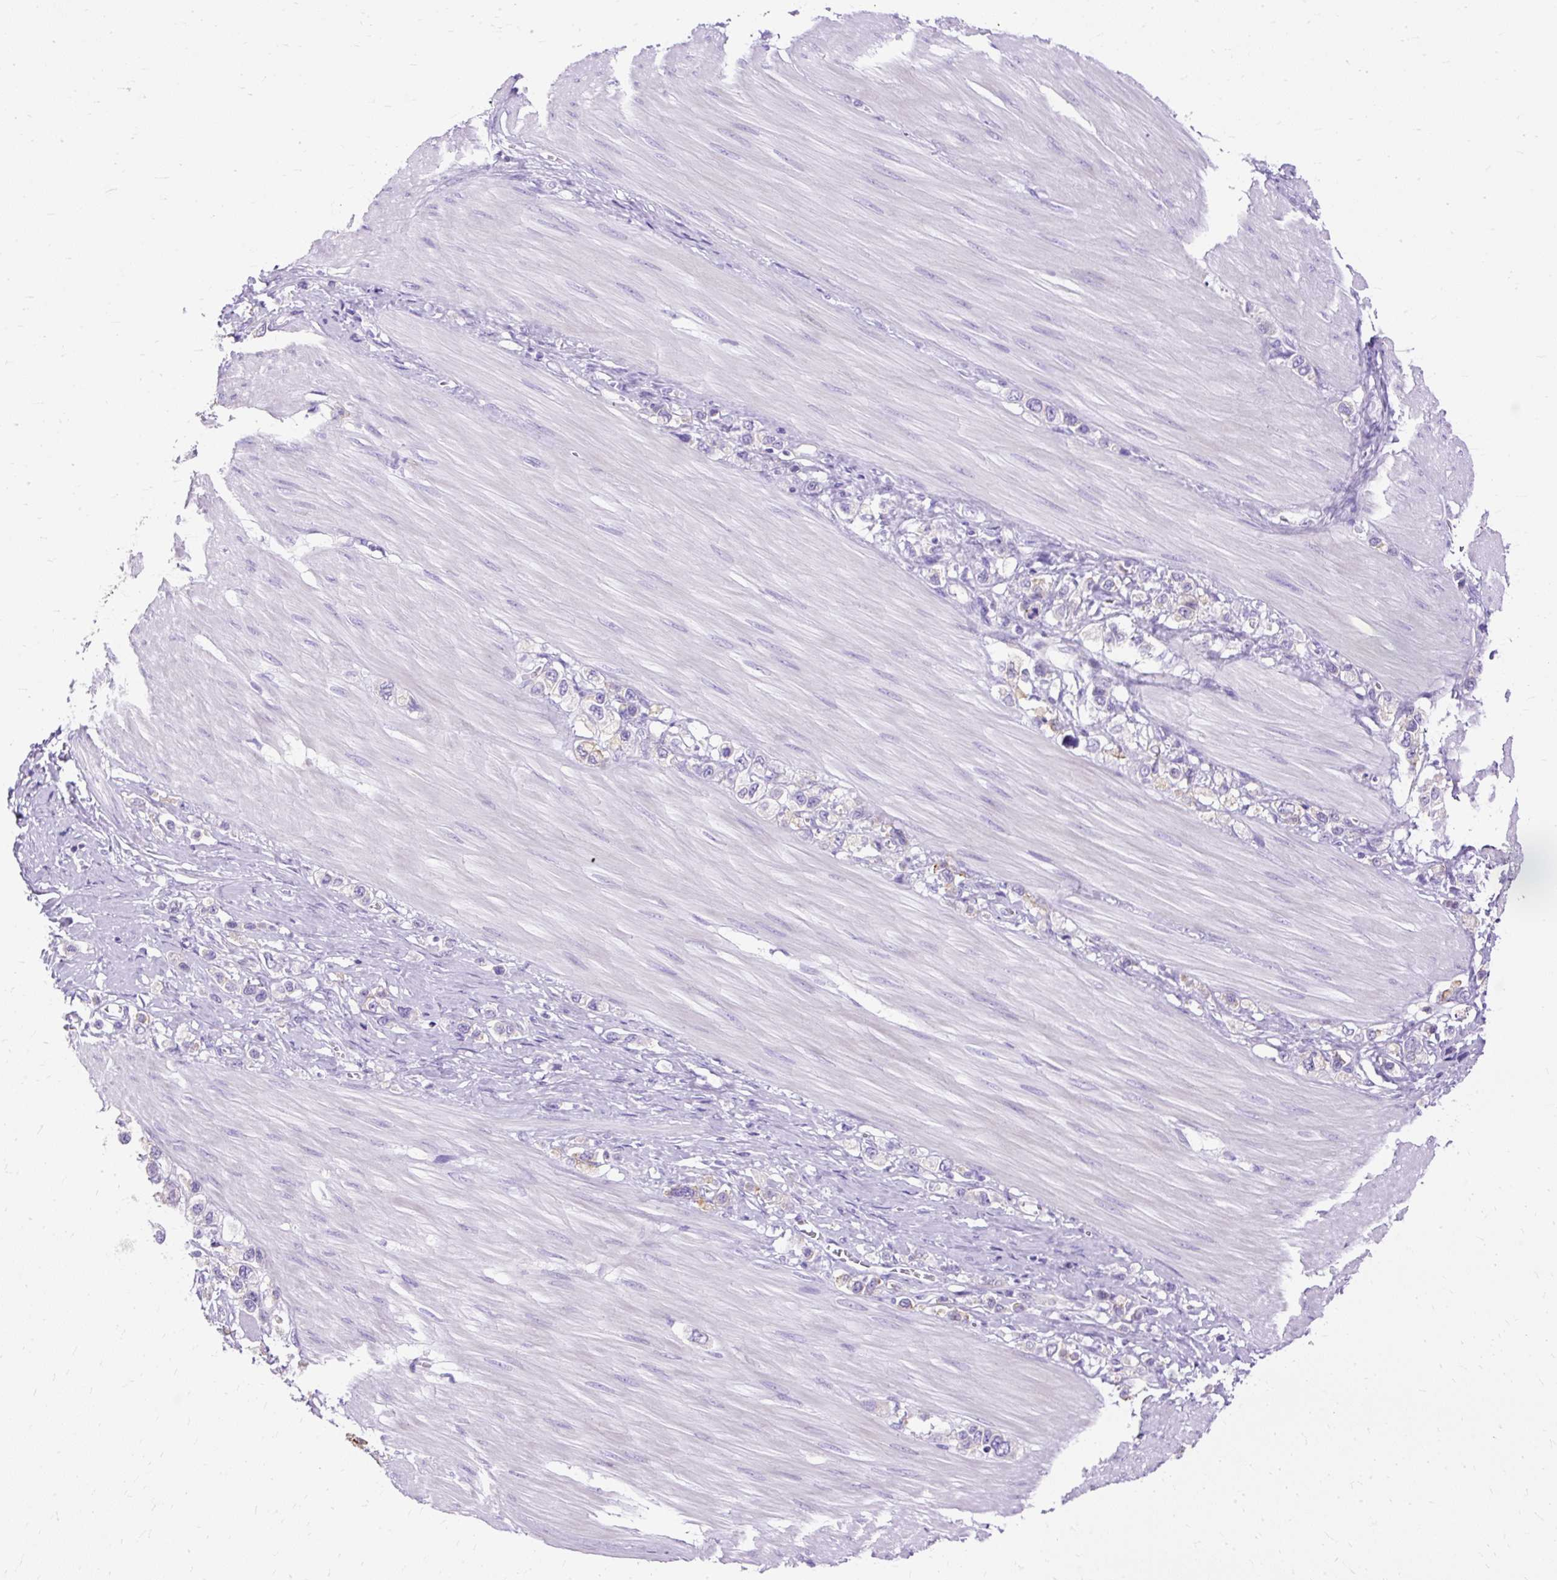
{"staining": {"intensity": "negative", "quantity": "none", "location": "none"}, "tissue": "stomach cancer", "cell_type": "Tumor cells", "image_type": "cancer", "snomed": [{"axis": "morphology", "description": "Adenocarcinoma, NOS"}, {"axis": "topography", "description": "Stomach"}], "caption": "Immunohistochemistry (IHC) photomicrograph of human stomach adenocarcinoma stained for a protein (brown), which exhibits no positivity in tumor cells.", "gene": "MYO6", "patient": {"sex": "female", "age": 65}}